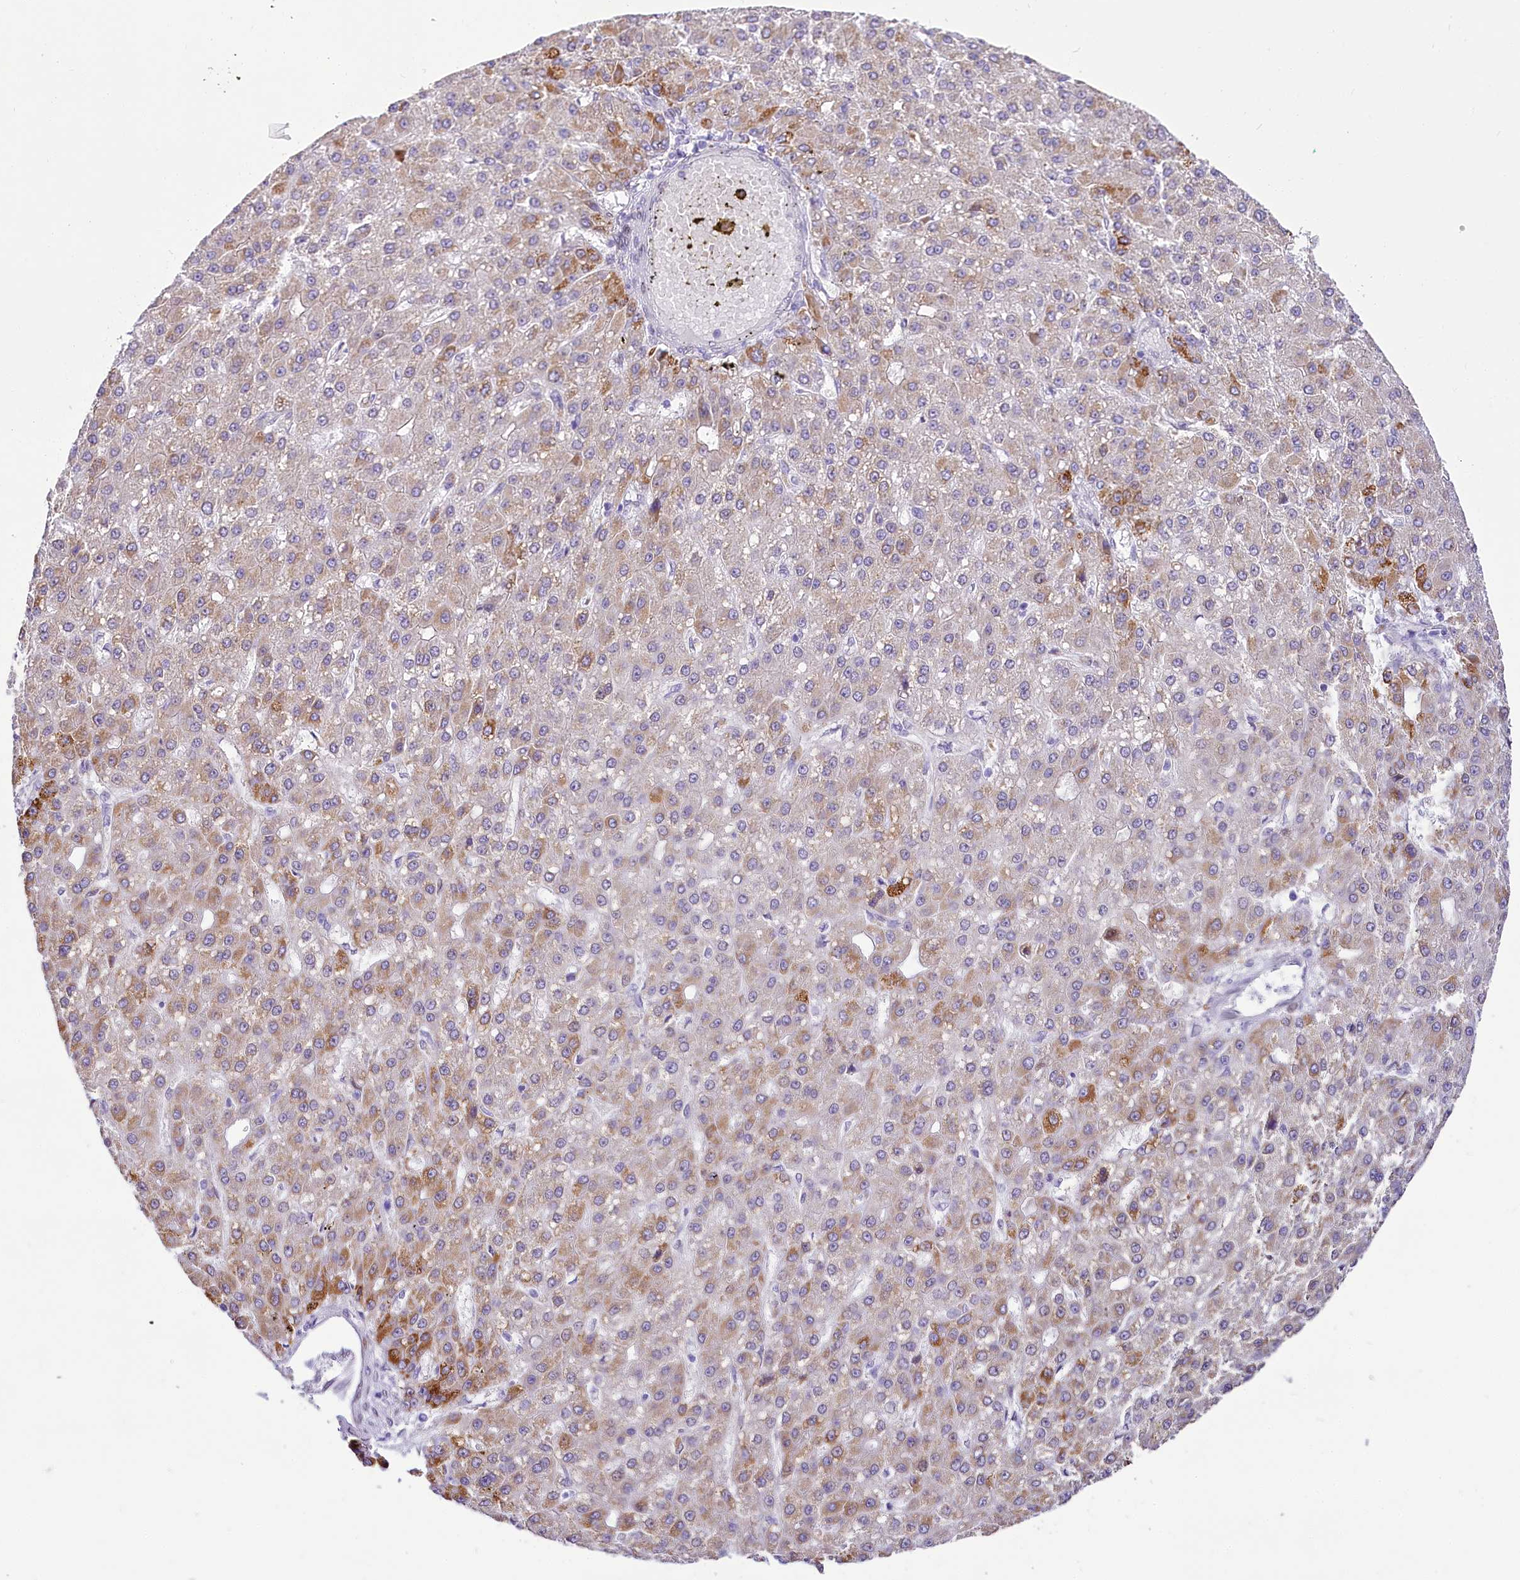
{"staining": {"intensity": "moderate", "quantity": "25%-75%", "location": "cytoplasmic/membranous"}, "tissue": "liver cancer", "cell_type": "Tumor cells", "image_type": "cancer", "snomed": [{"axis": "morphology", "description": "Carcinoma, Hepatocellular, NOS"}, {"axis": "topography", "description": "Liver"}], "caption": "The micrograph reveals immunohistochemical staining of liver cancer (hepatocellular carcinoma). There is moderate cytoplasmic/membranous staining is identified in approximately 25%-75% of tumor cells.", "gene": "PPIP5K2", "patient": {"sex": "male", "age": 67}}